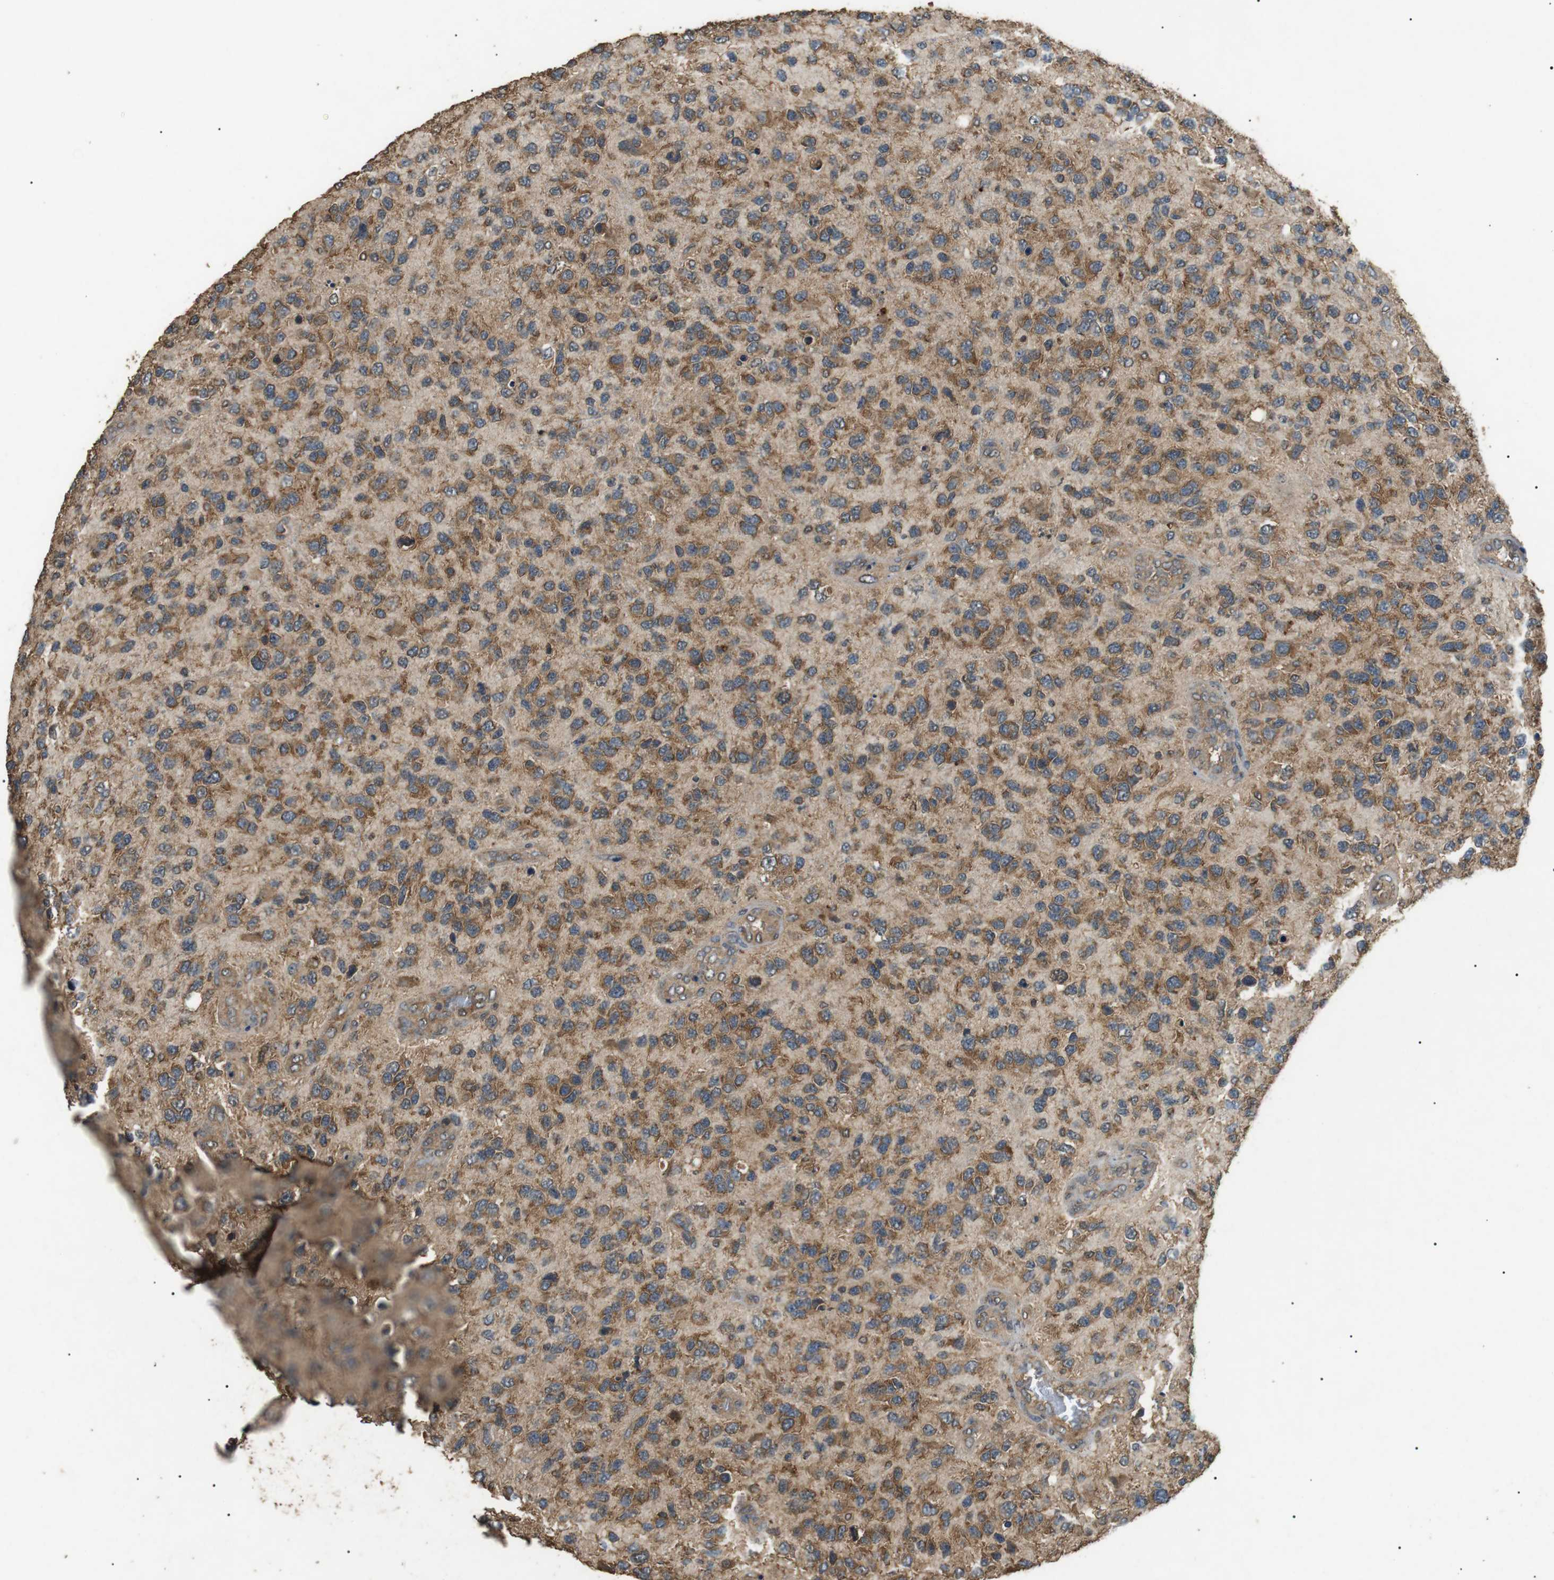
{"staining": {"intensity": "moderate", "quantity": ">75%", "location": "cytoplasmic/membranous"}, "tissue": "glioma", "cell_type": "Tumor cells", "image_type": "cancer", "snomed": [{"axis": "morphology", "description": "Glioma, malignant, High grade"}, {"axis": "topography", "description": "Brain"}], "caption": "Glioma stained with a protein marker demonstrates moderate staining in tumor cells.", "gene": "TBC1D15", "patient": {"sex": "female", "age": 58}}